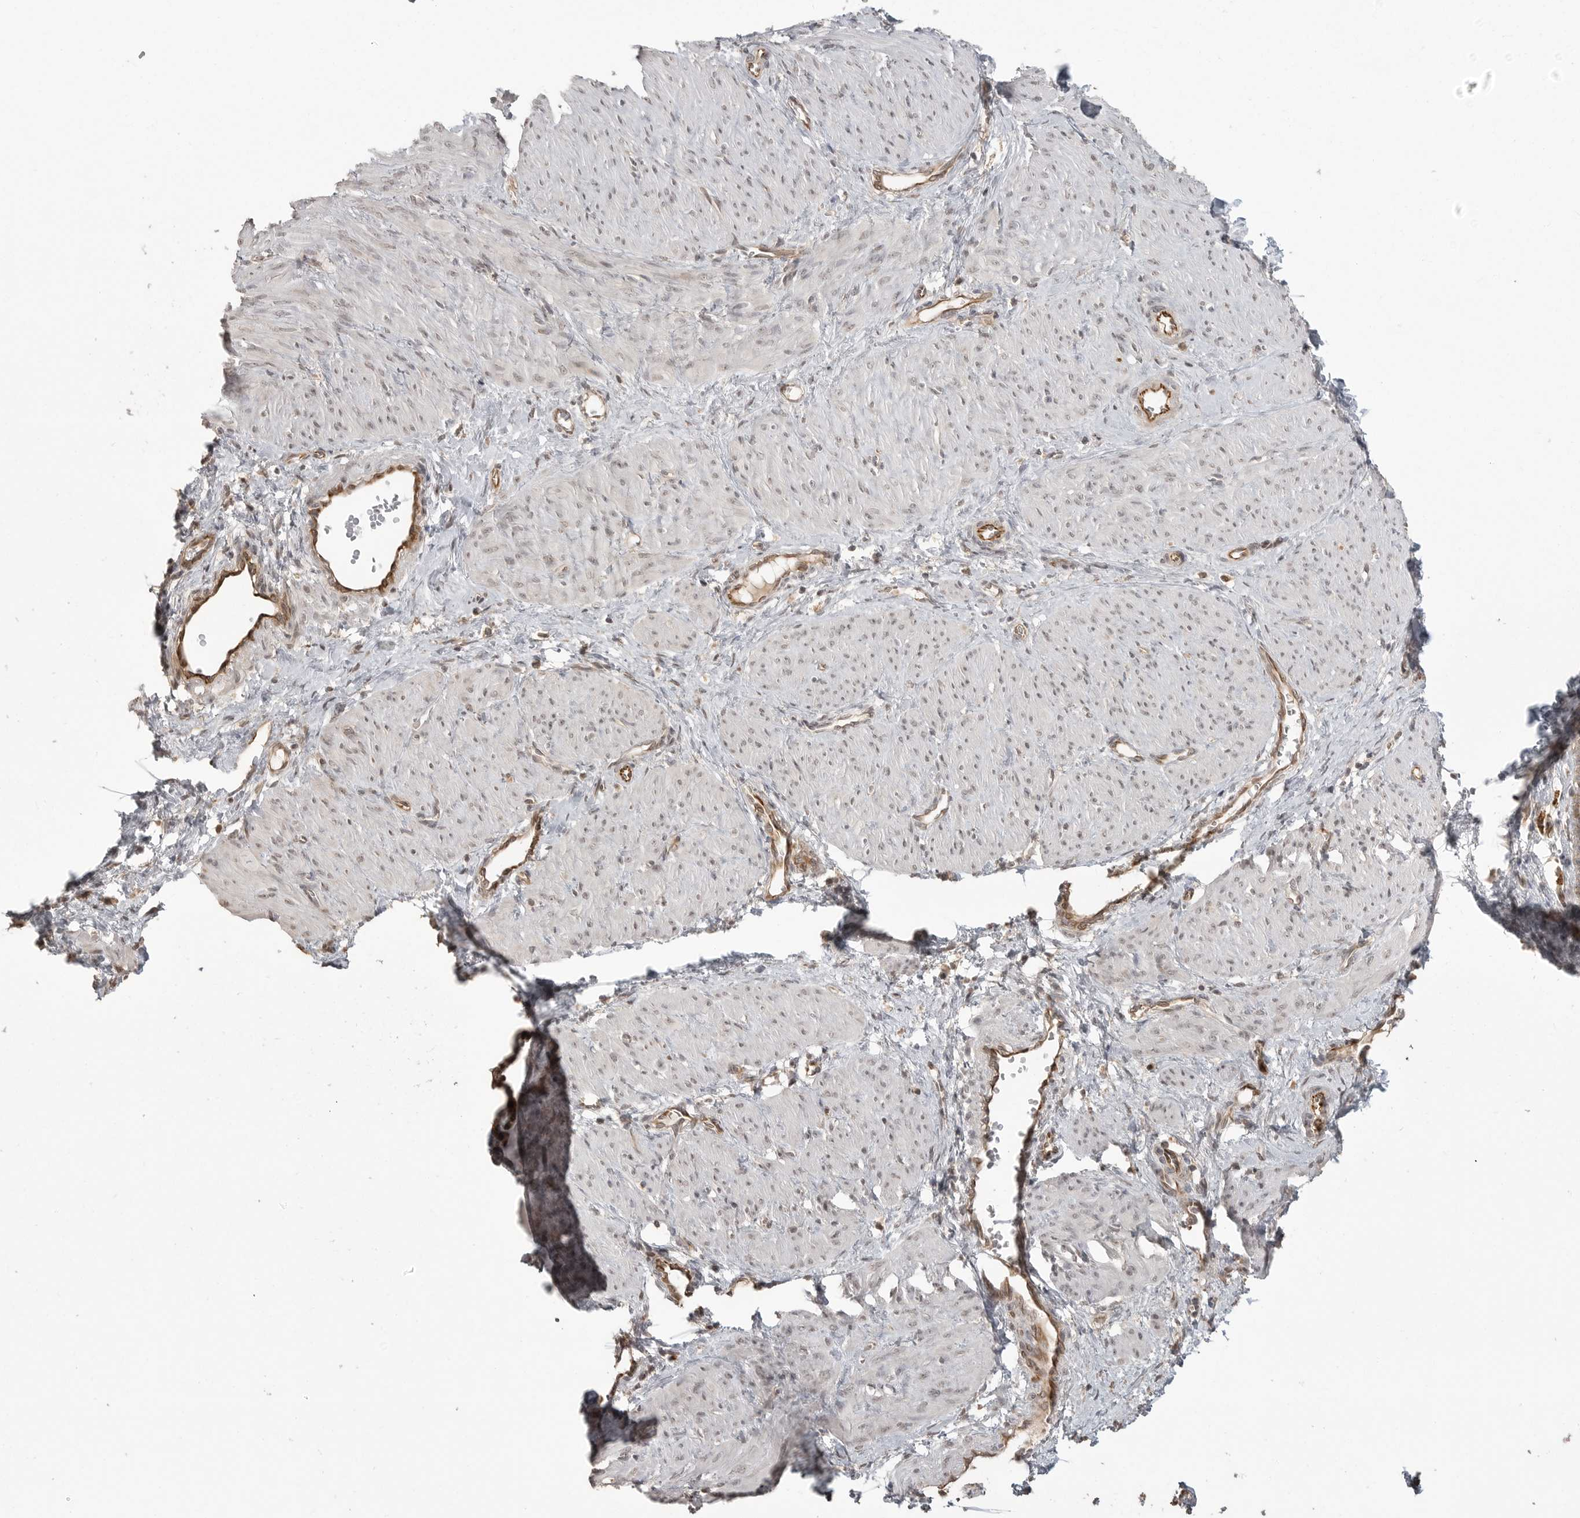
{"staining": {"intensity": "weak", "quantity": "25%-75%", "location": "nuclear"}, "tissue": "smooth muscle", "cell_type": "Smooth muscle cells", "image_type": "normal", "snomed": [{"axis": "morphology", "description": "Normal tissue, NOS"}, {"axis": "topography", "description": "Endometrium"}], "caption": "Human smooth muscle stained with a brown dye exhibits weak nuclear positive staining in about 25%-75% of smooth muscle cells.", "gene": "SMG8", "patient": {"sex": "female", "age": 33}}